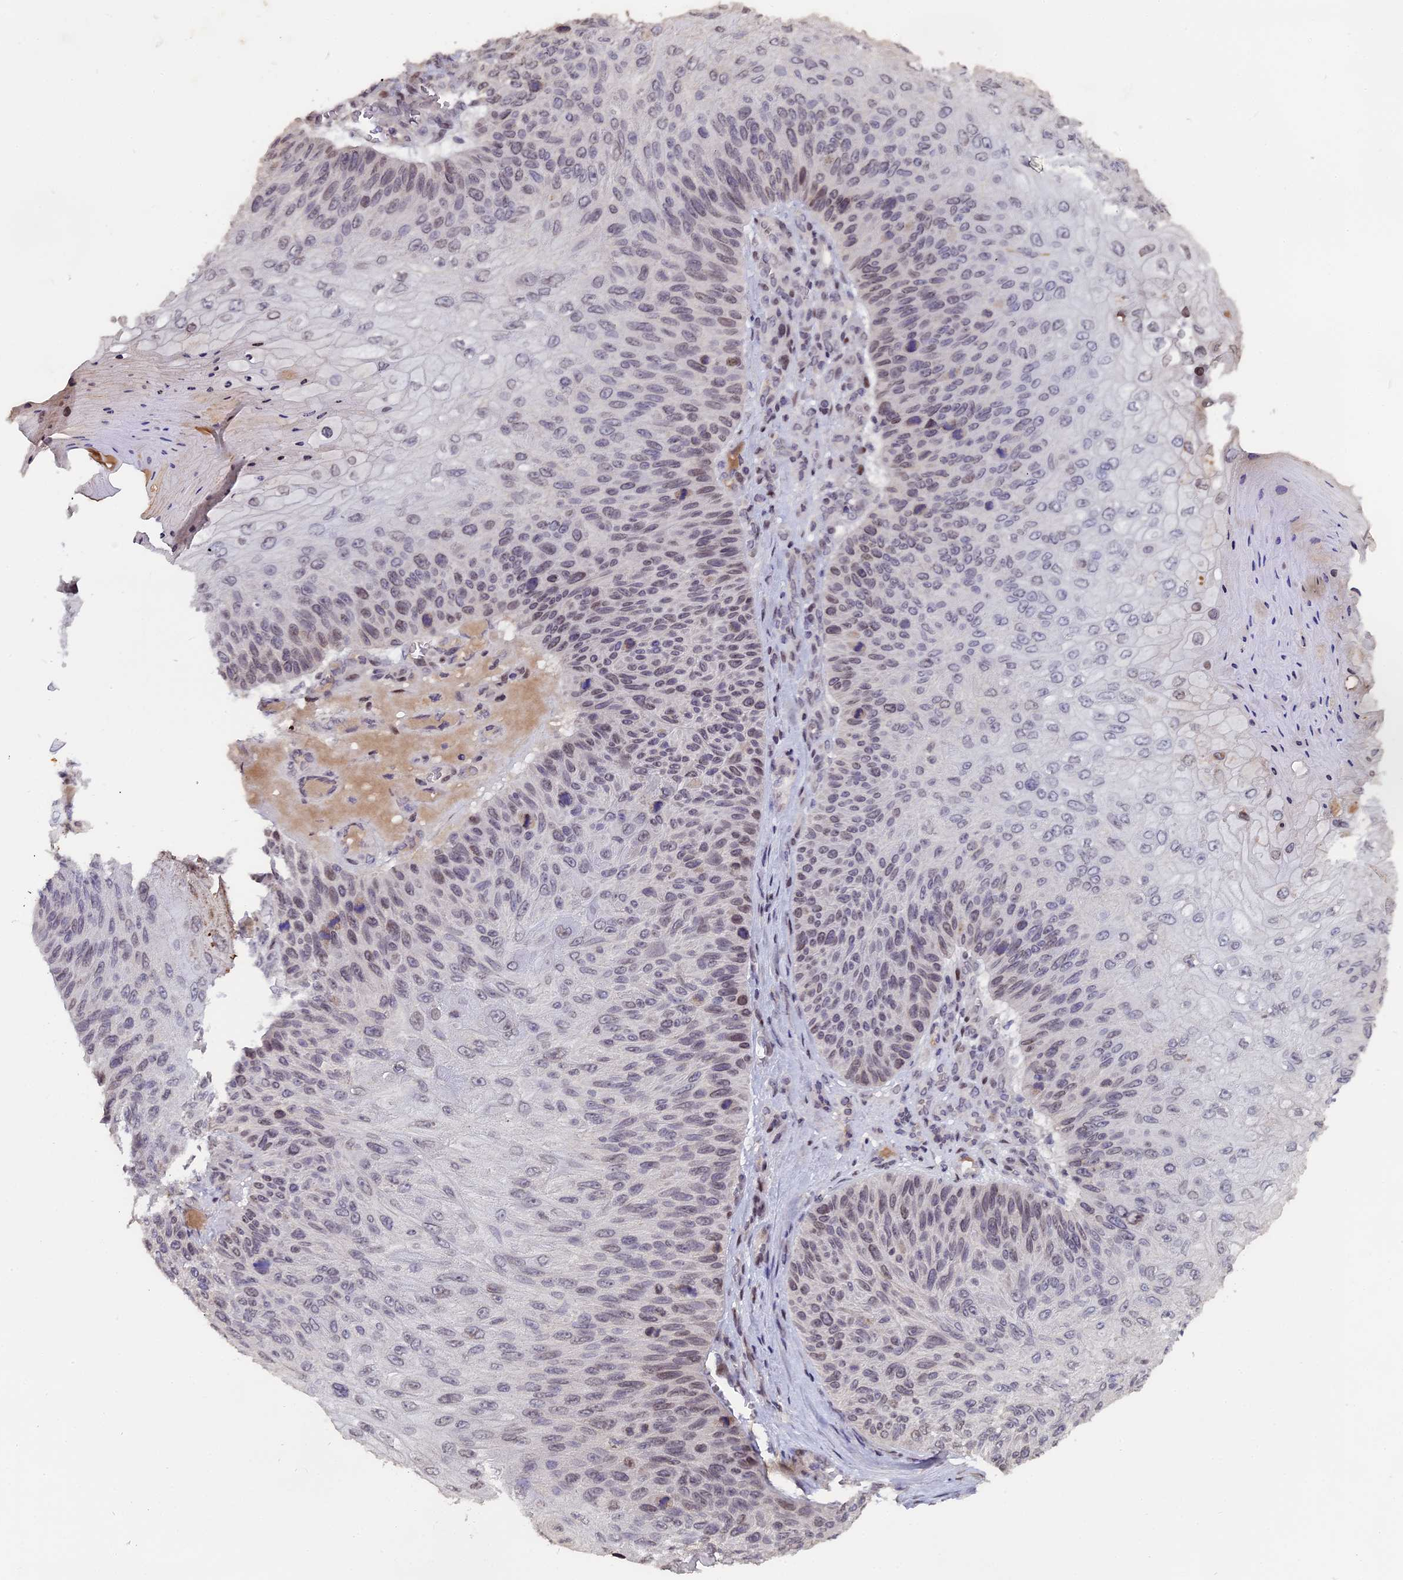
{"staining": {"intensity": "moderate", "quantity": "<25%", "location": "nuclear"}, "tissue": "skin cancer", "cell_type": "Tumor cells", "image_type": "cancer", "snomed": [{"axis": "morphology", "description": "Squamous cell carcinoma, NOS"}, {"axis": "topography", "description": "Skin"}], "caption": "Squamous cell carcinoma (skin) stained with a brown dye displays moderate nuclear positive staining in approximately <25% of tumor cells.", "gene": "PYGO1", "patient": {"sex": "female", "age": 88}}